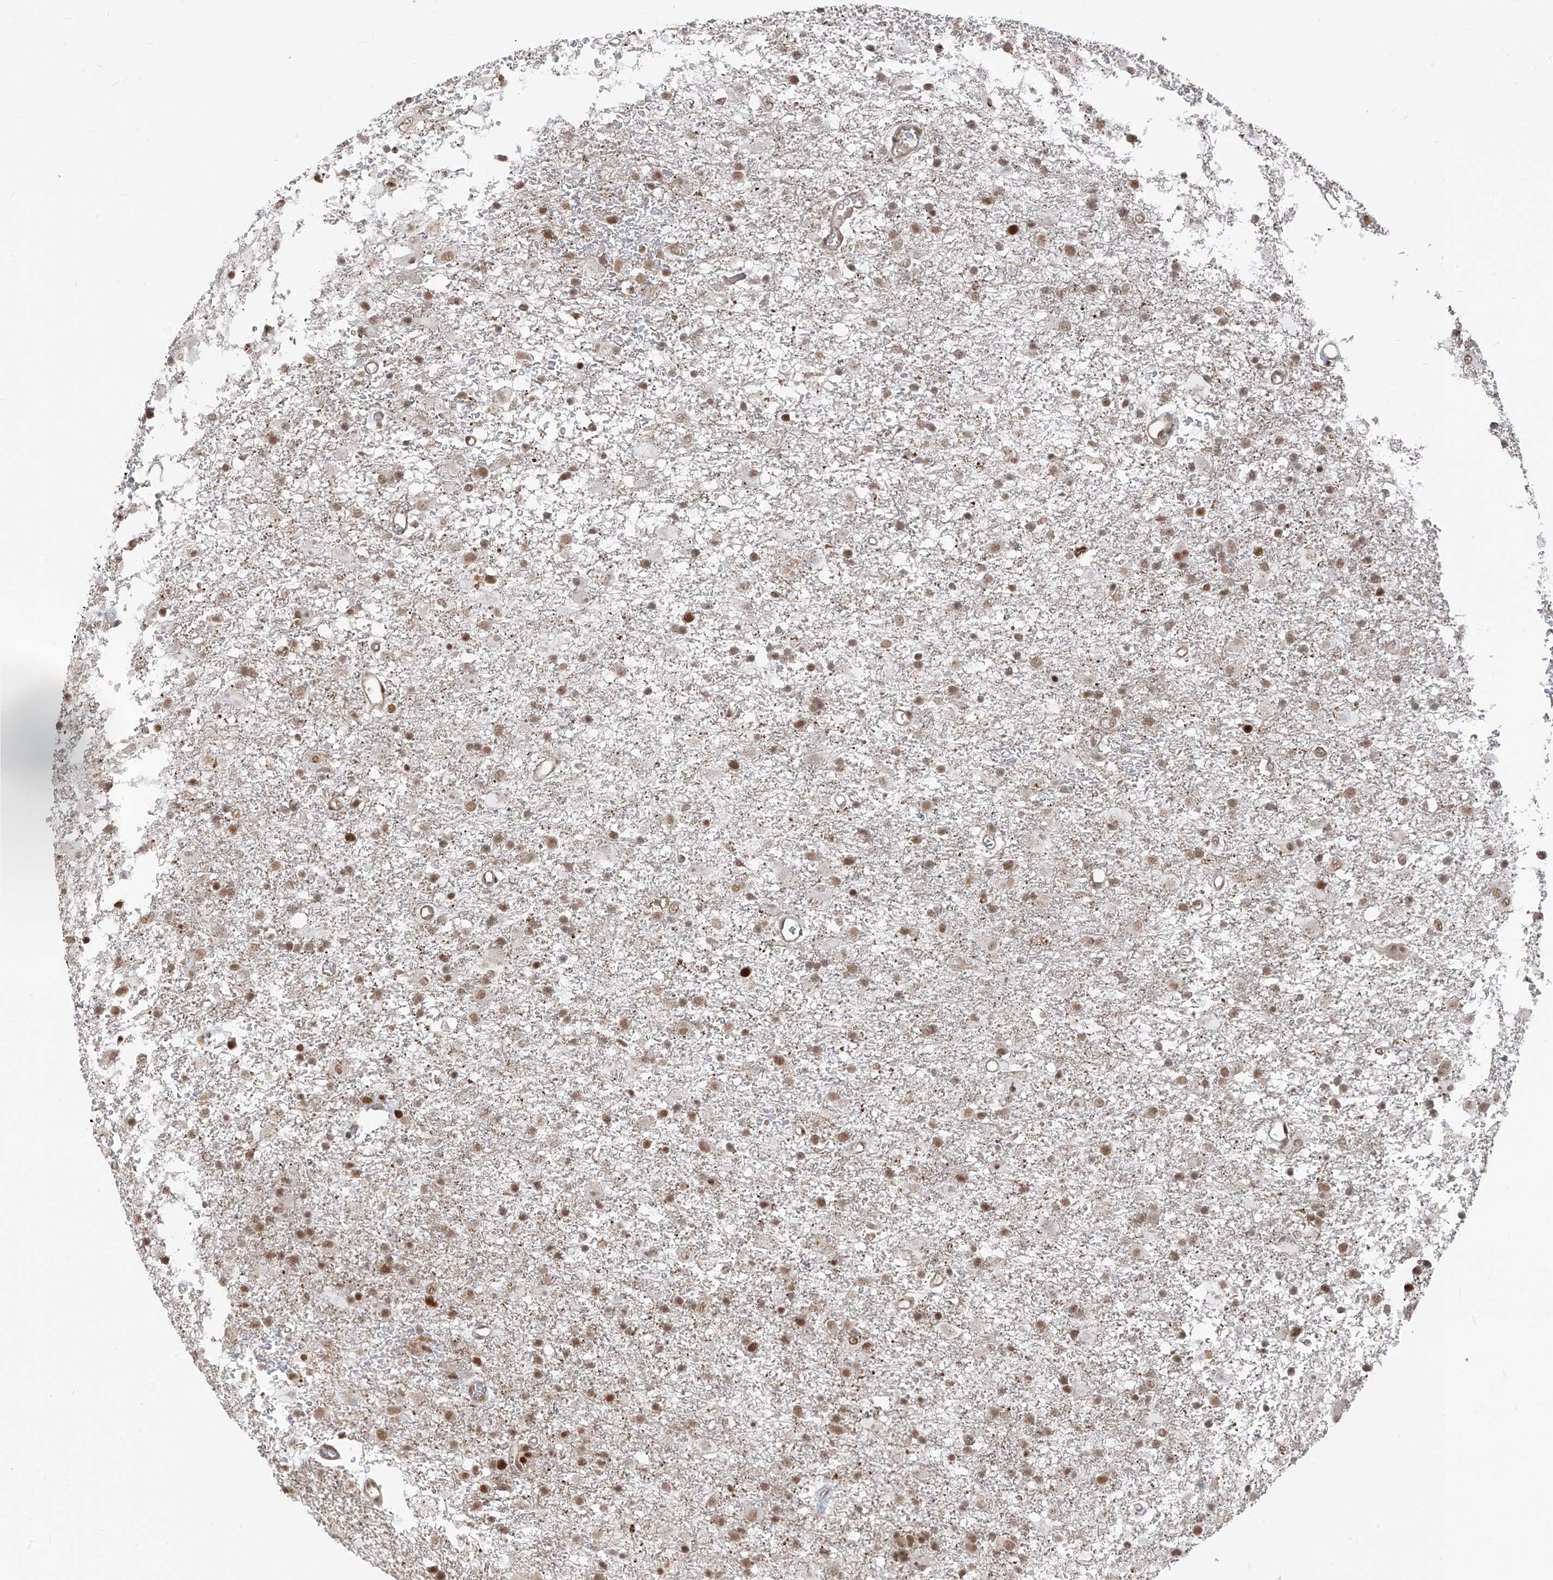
{"staining": {"intensity": "moderate", "quantity": ">75%", "location": "nuclear"}, "tissue": "glioma", "cell_type": "Tumor cells", "image_type": "cancer", "snomed": [{"axis": "morphology", "description": "Glioma, malignant, Low grade"}, {"axis": "topography", "description": "Brain"}], "caption": "Immunohistochemical staining of malignant glioma (low-grade) exhibits moderate nuclear protein expression in about >75% of tumor cells. The staining is performed using DAB brown chromogen to label protein expression. The nuclei are counter-stained blue using hematoxylin.", "gene": "ARHGEF3", "patient": {"sex": "male", "age": 65}}